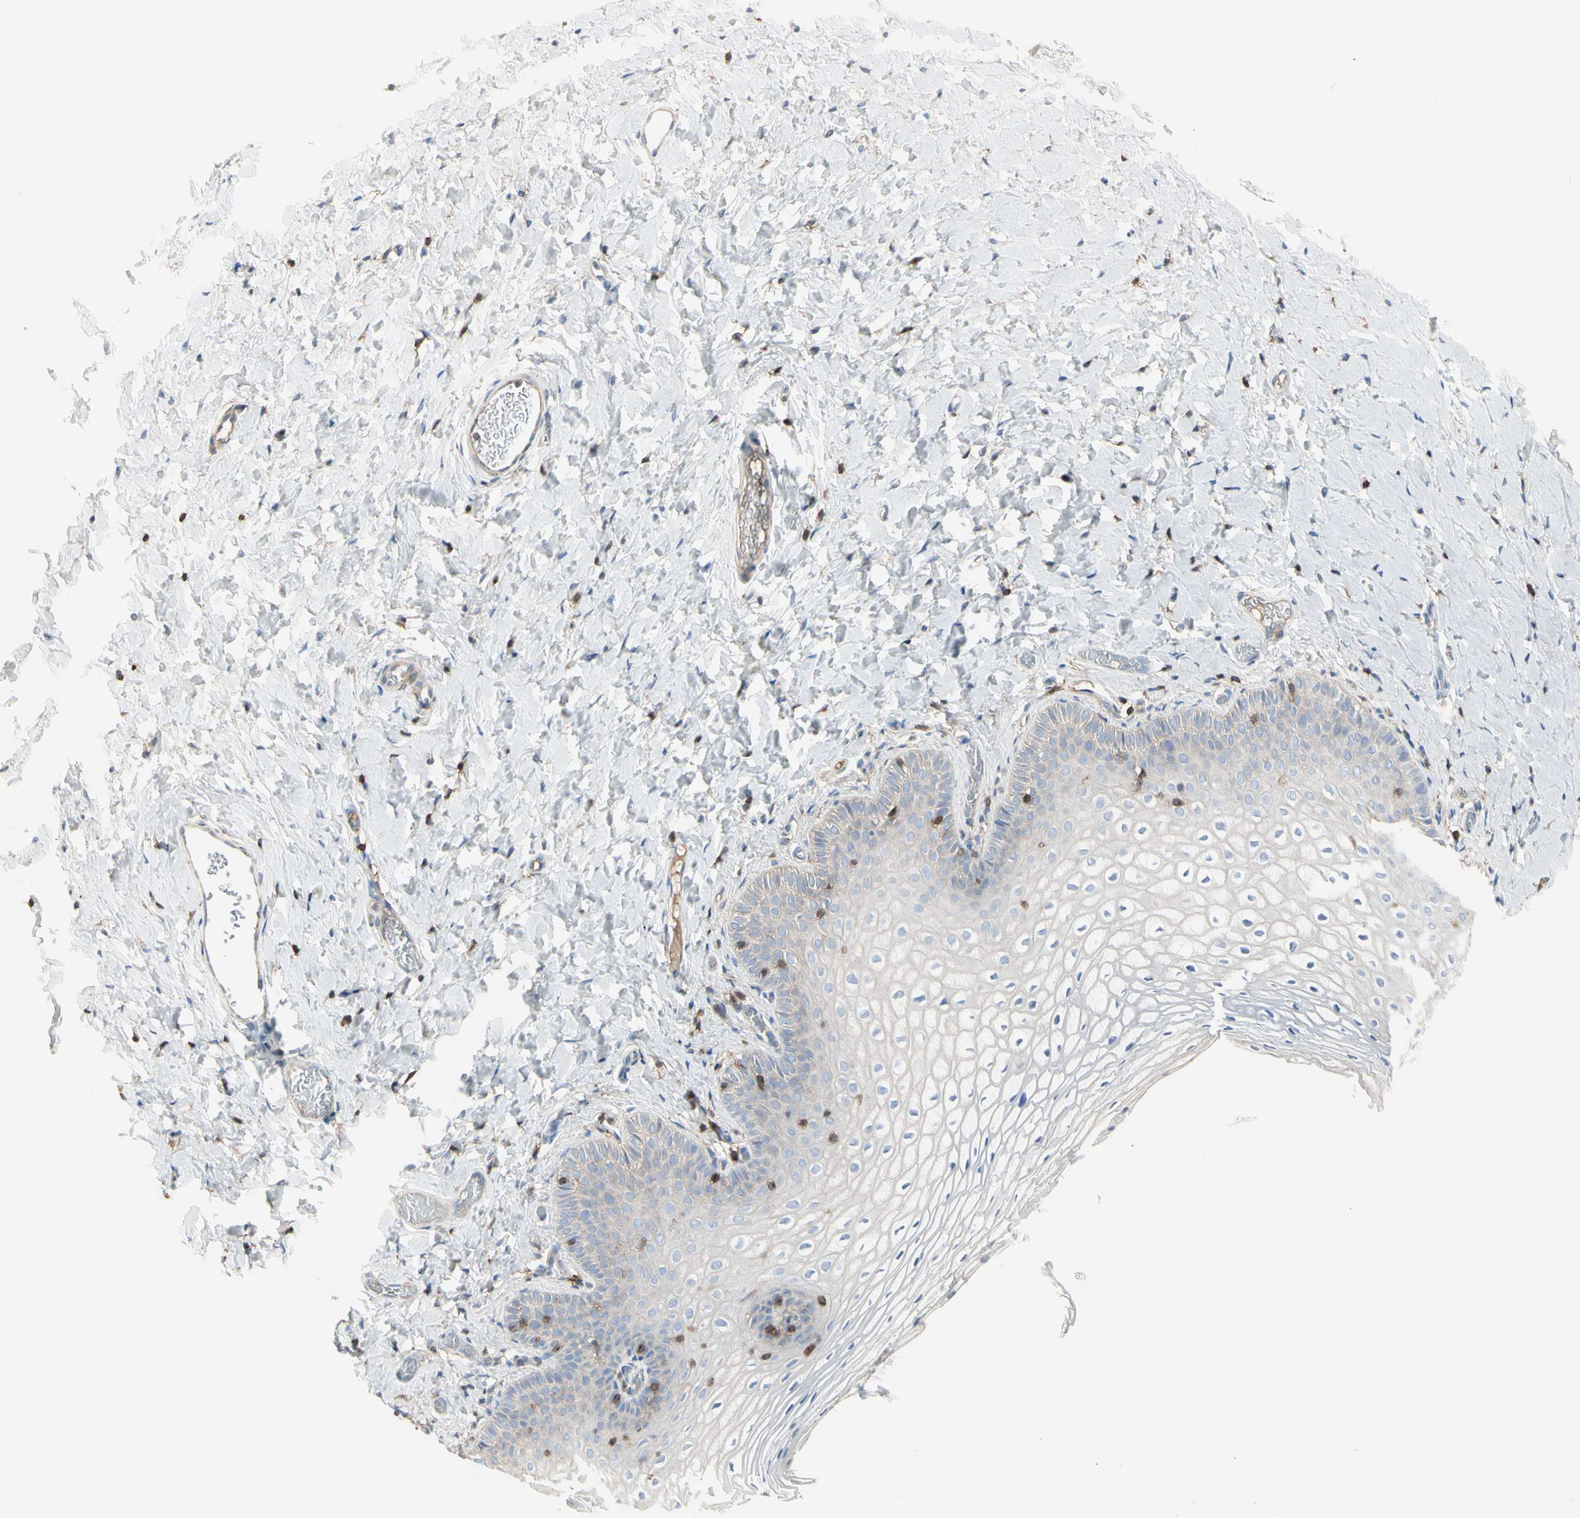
{"staining": {"intensity": "weak", "quantity": "<25%", "location": "cytoplasmic/membranous"}, "tissue": "vagina", "cell_type": "Squamous epithelial cells", "image_type": "normal", "snomed": [{"axis": "morphology", "description": "Normal tissue, NOS"}, {"axis": "topography", "description": "Vagina"}], "caption": "Protein analysis of normal vagina exhibits no significant positivity in squamous epithelial cells.", "gene": "CLEC2B", "patient": {"sex": "female", "age": 55}}